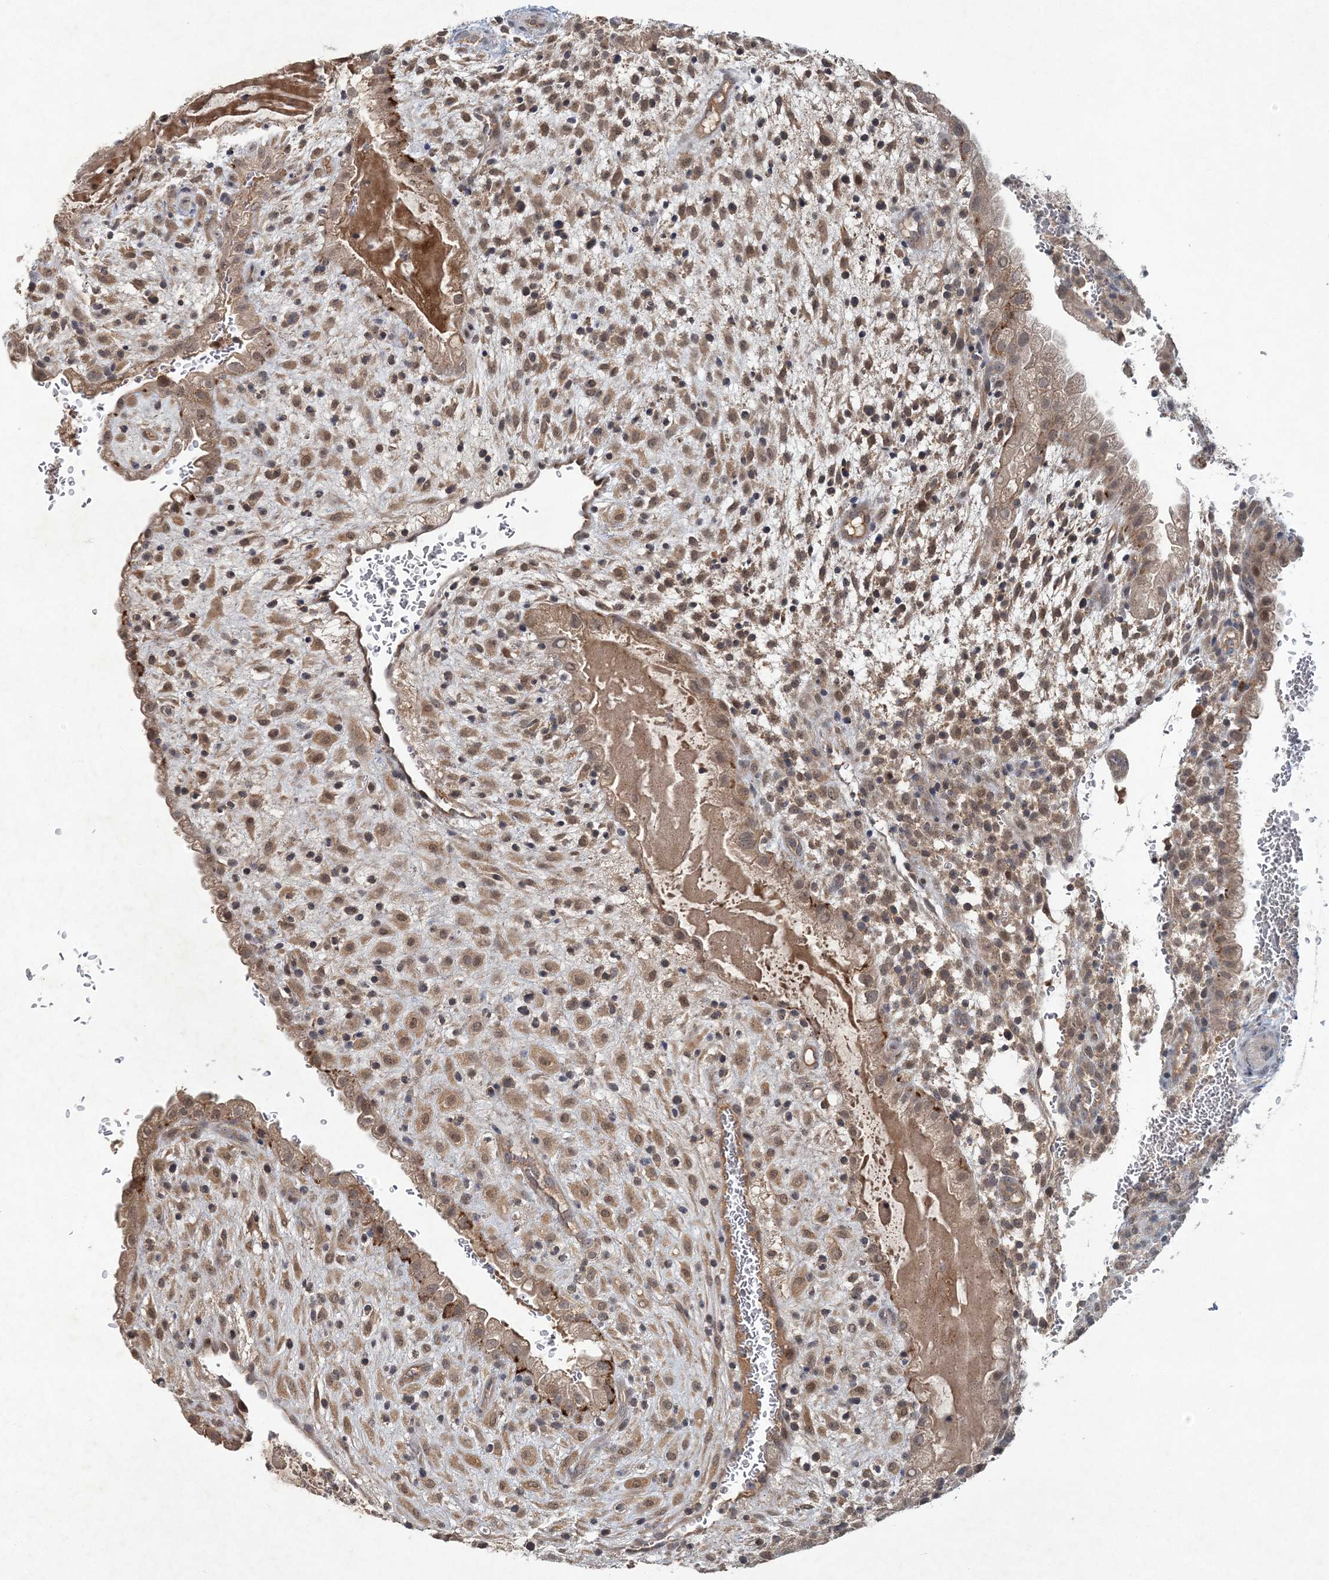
{"staining": {"intensity": "moderate", "quantity": ">75%", "location": "cytoplasmic/membranous,nuclear"}, "tissue": "placenta", "cell_type": "Decidual cells", "image_type": "normal", "snomed": [{"axis": "morphology", "description": "Normal tissue, NOS"}, {"axis": "topography", "description": "Placenta"}], "caption": "A medium amount of moderate cytoplasmic/membranous,nuclear staining is appreciated in about >75% of decidual cells in normal placenta. (DAB (3,3'-diaminobenzidine) IHC, brown staining for protein, blue staining for nuclei).", "gene": "RNF25", "patient": {"sex": "female", "age": 35}}